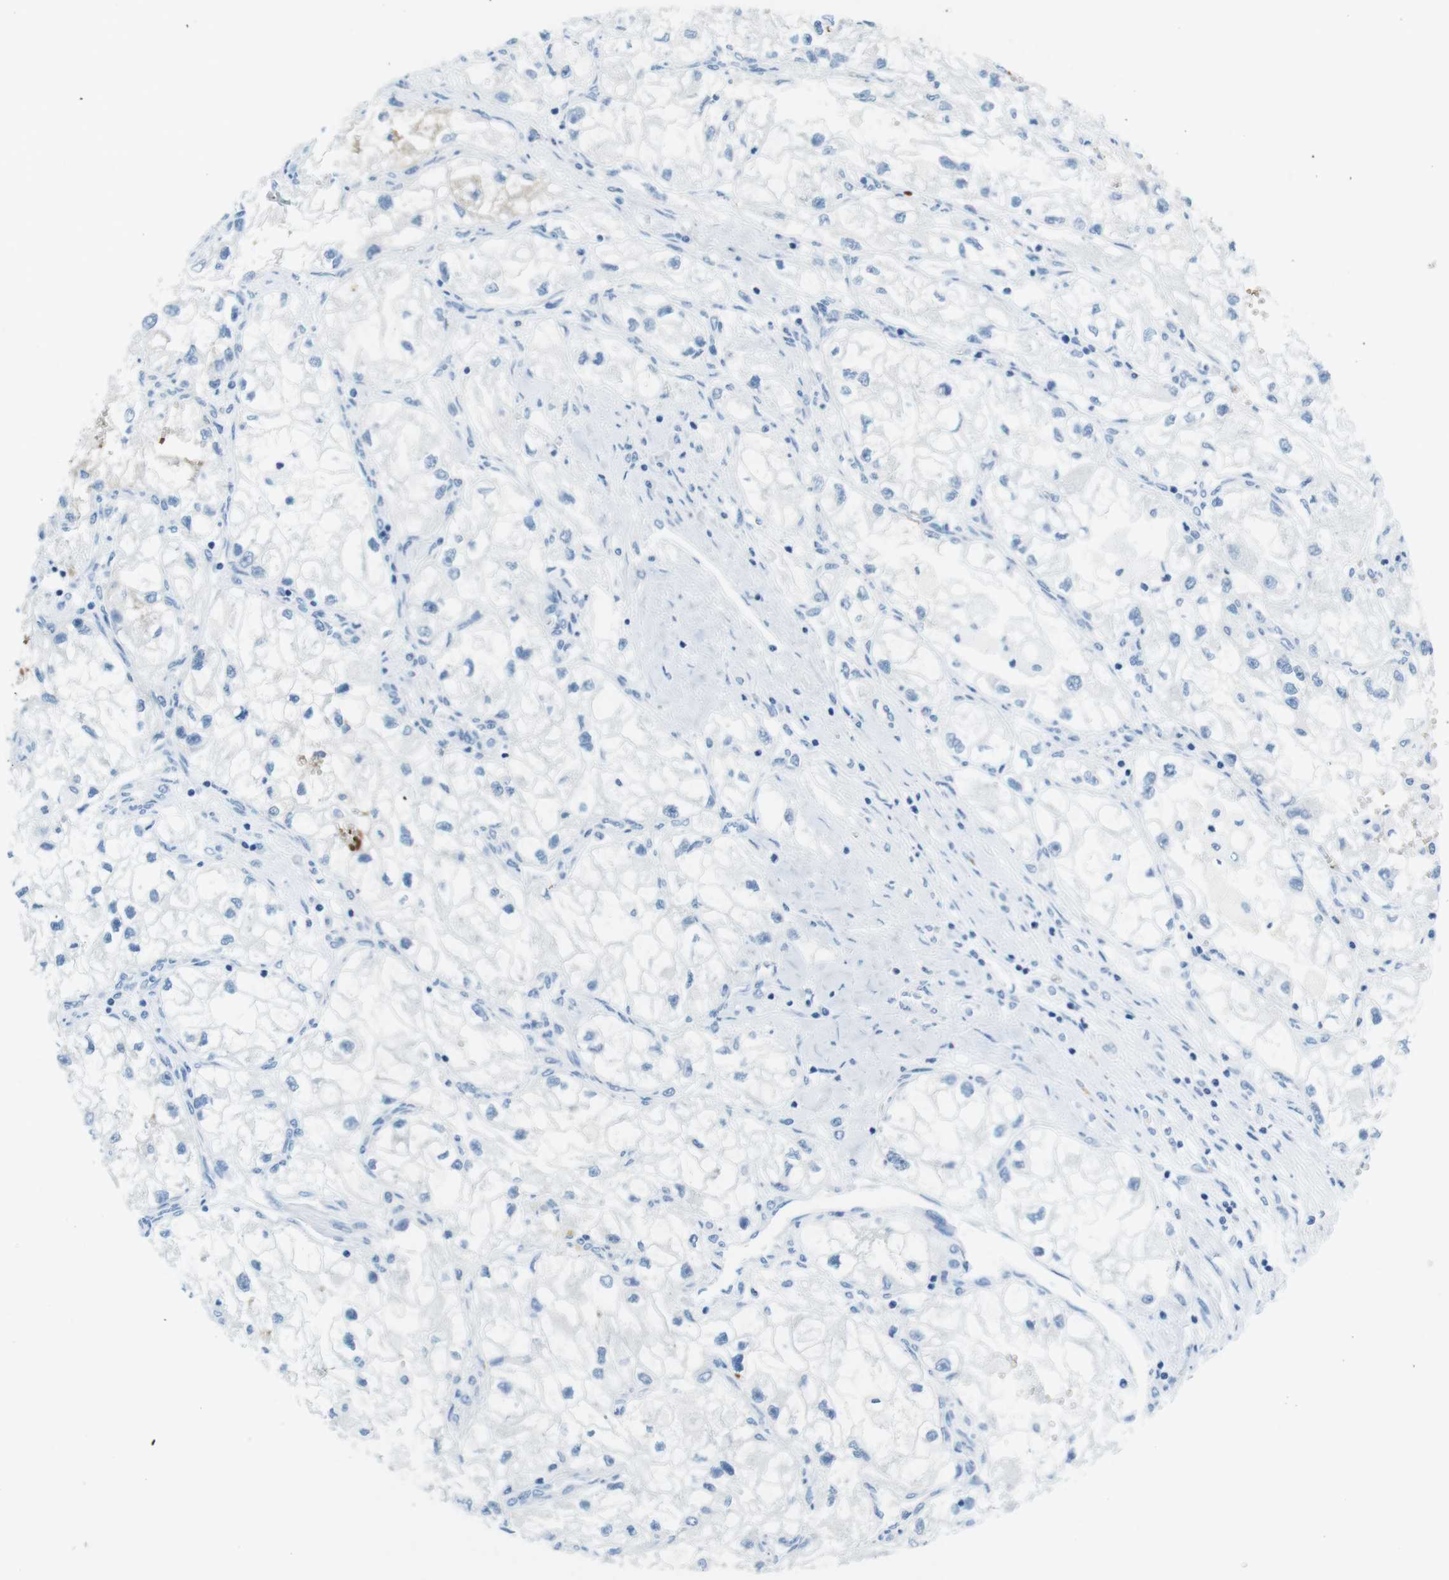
{"staining": {"intensity": "negative", "quantity": "none", "location": "none"}, "tissue": "renal cancer", "cell_type": "Tumor cells", "image_type": "cancer", "snomed": [{"axis": "morphology", "description": "Adenocarcinoma, NOS"}, {"axis": "topography", "description": "Kidney"}], "caption": "DAB (3,3'-diaminobenzidine) immunohistochemical staining of adenocarcinoma (renal) displays no significant expression in tumor cells.", "gene": "TFAP2C", "patient": {"sex": "female", "age": 70}}